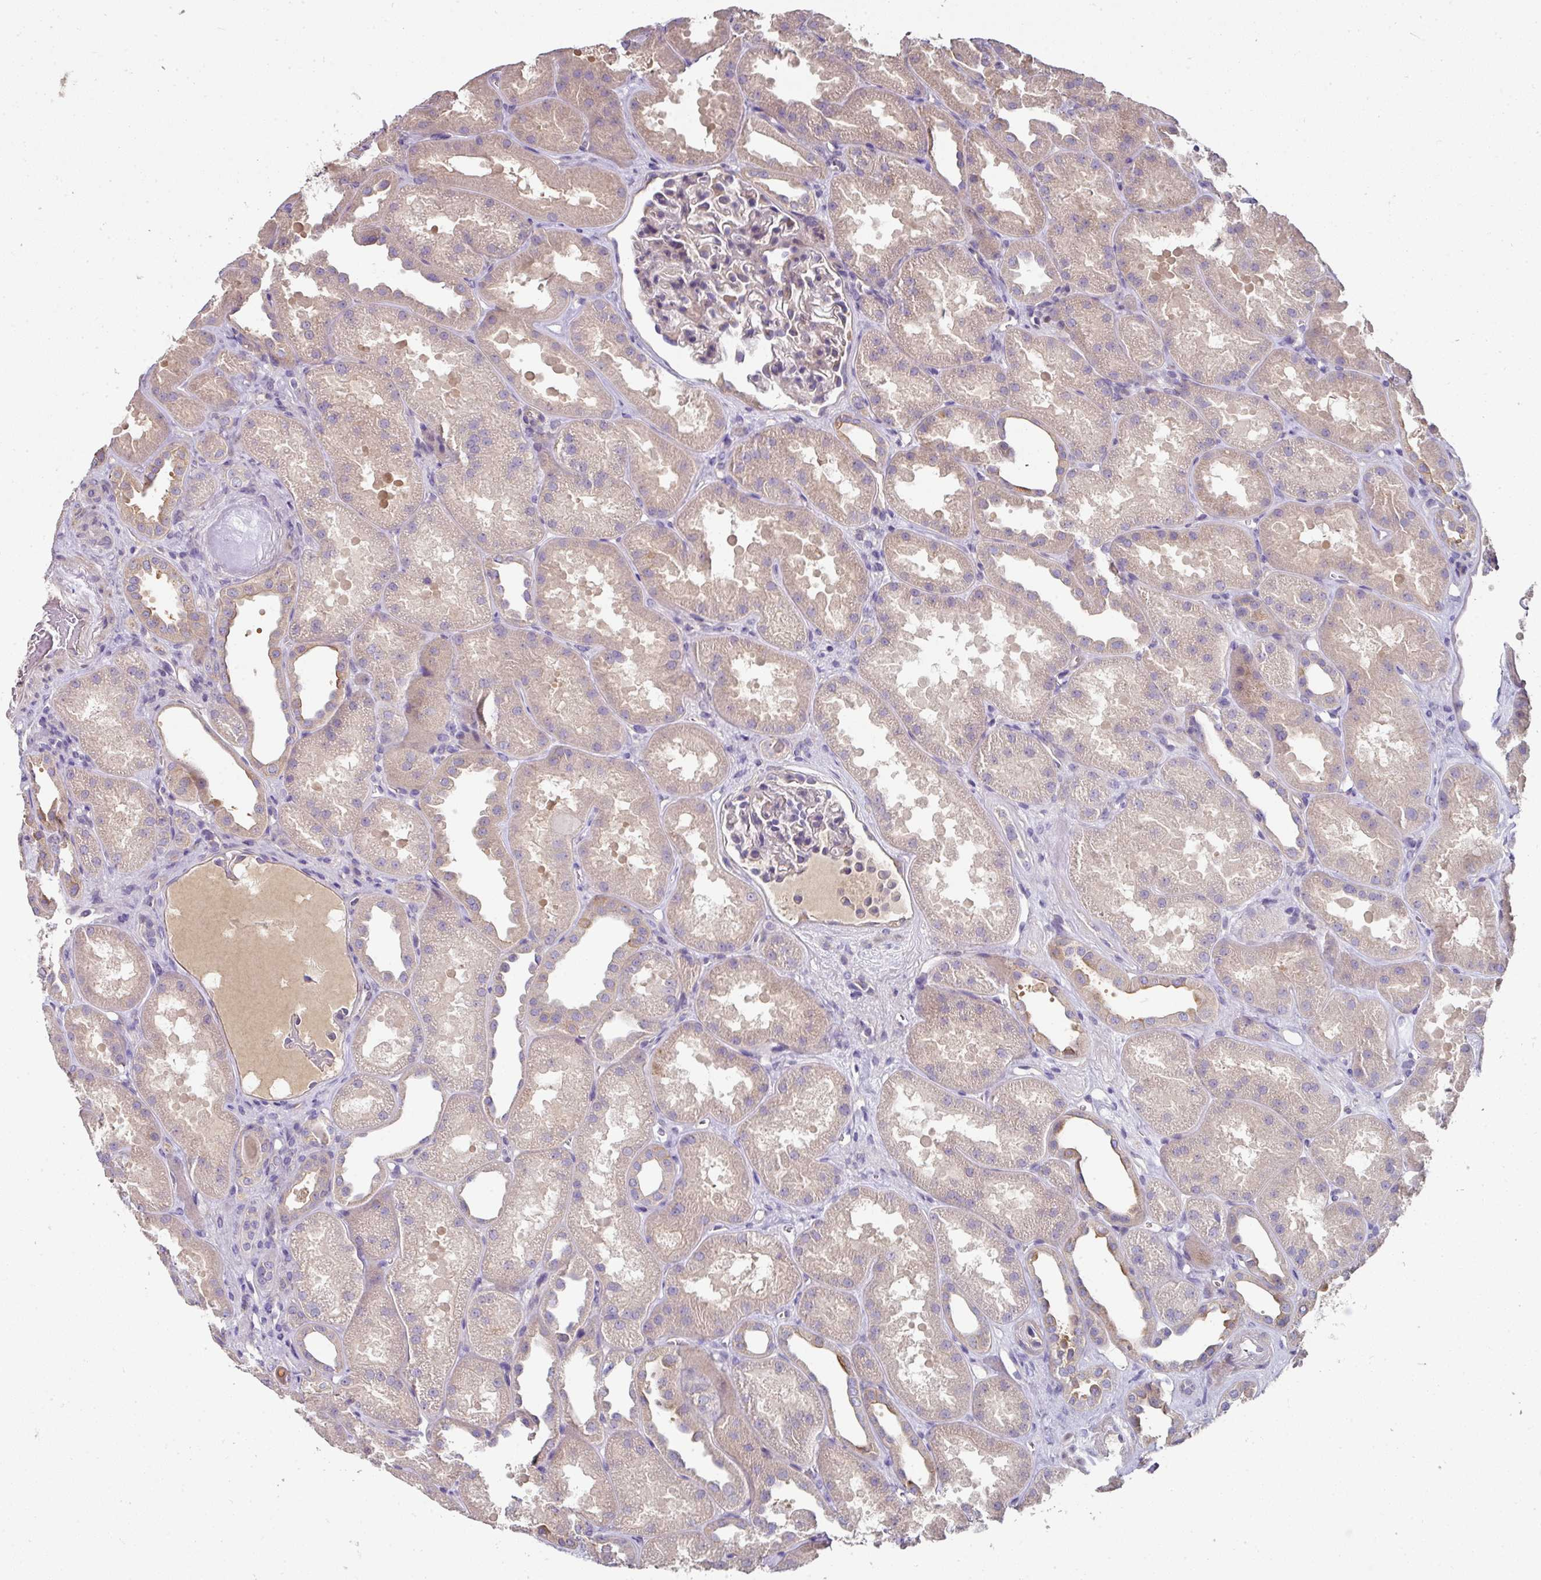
{"staining": {"intensity": "negative", "quantity": "none", "location": "none"}, "tissue": "kidney", "cell_type": "Cells in glomeruli", "image_type": "normal", "snomed": [{"axis": "morphology", "description": "Normal tissue, NOS"}, {"axis": "topography", "description": "Kidney"}], "caption": "DAB immunohistochemical staining of benign human kidney displays no significant staining in cells in glomeruli.", "gene": "C4orf48", "patient": {"sex": "male", "age": 61}}